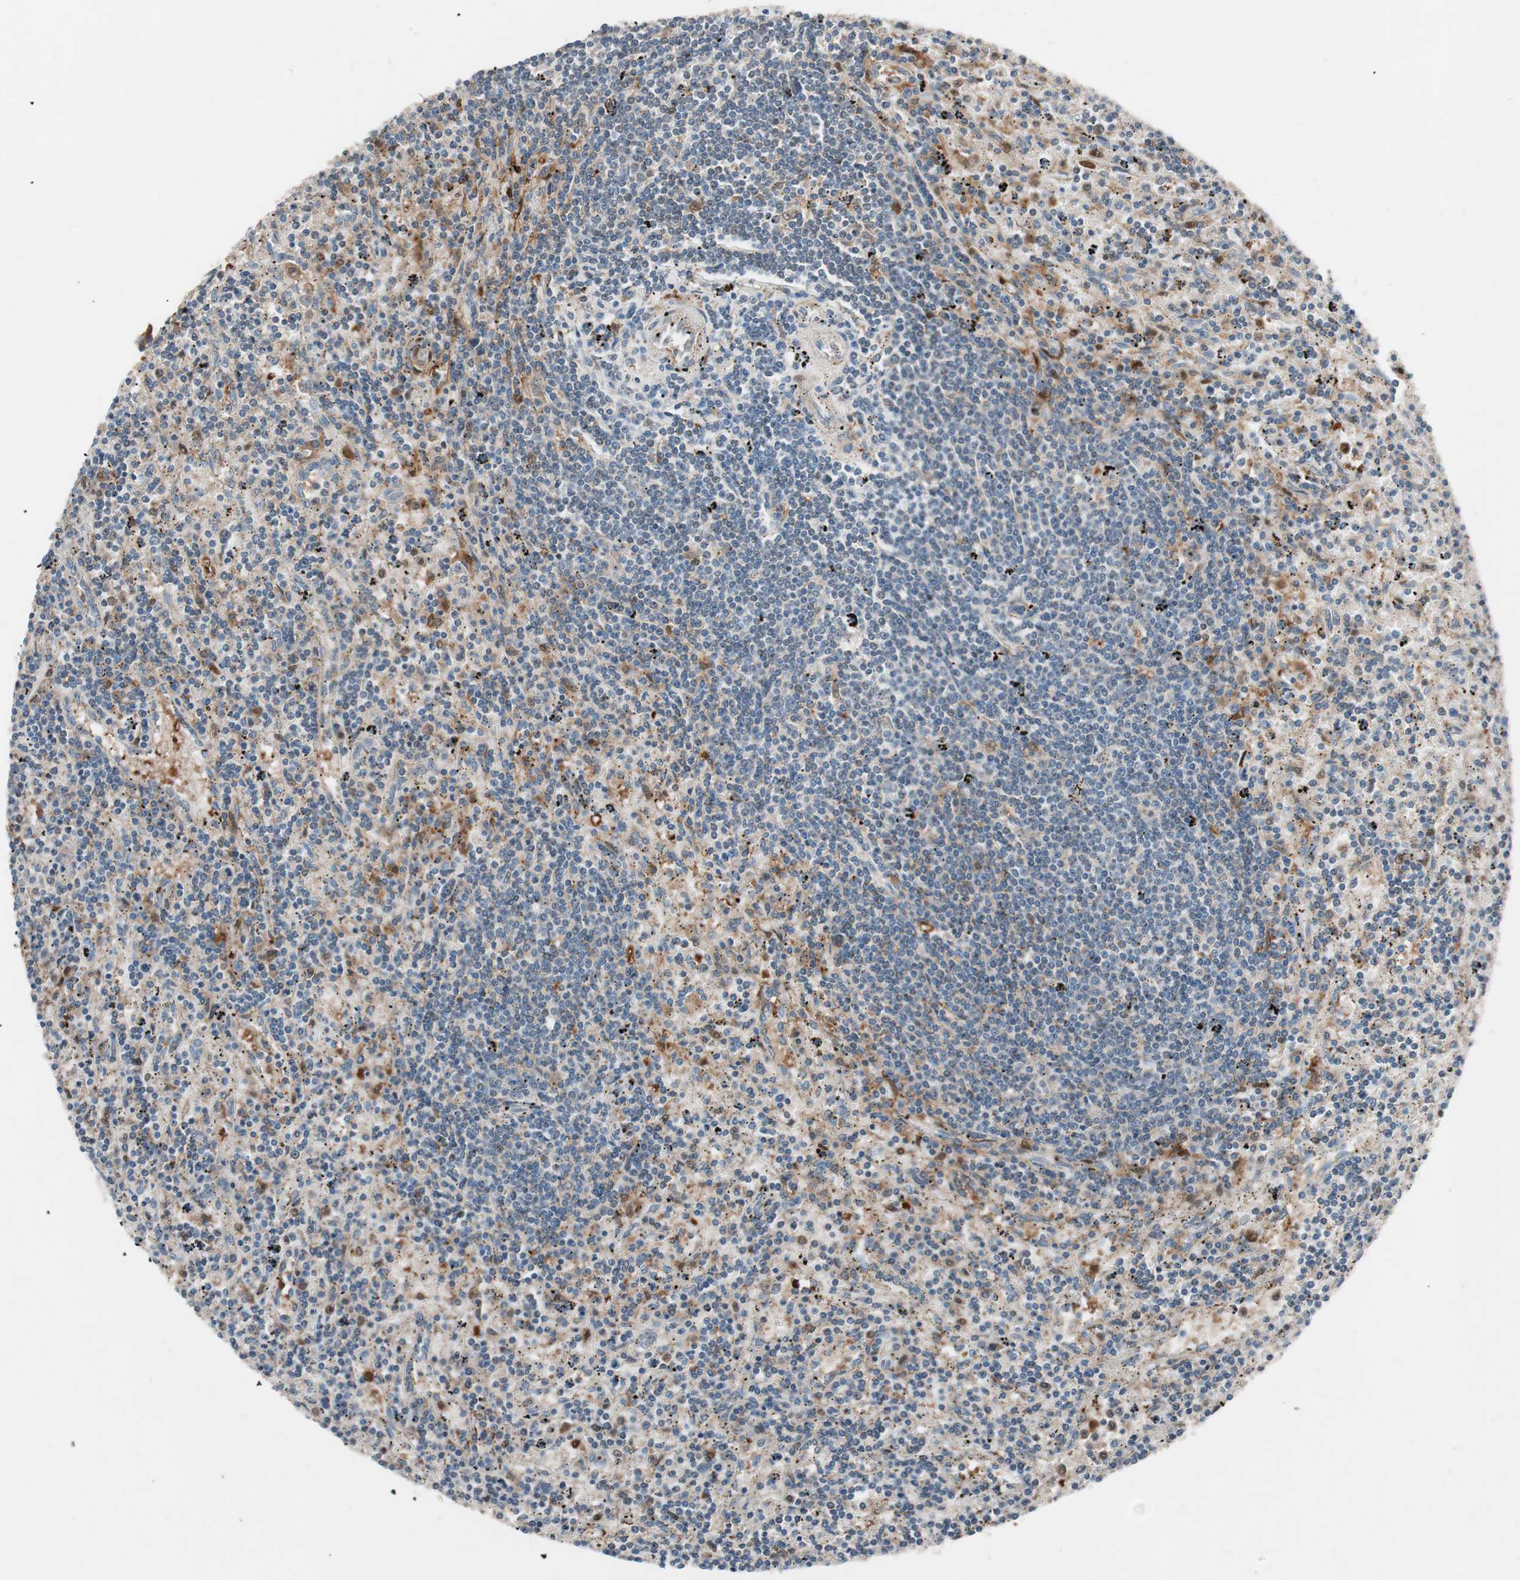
{"staining": {"intensity": "weak", "quantity": "25%-75%", "location": "cytoplasmic/membranous"}, "tissue": "lymphoma", "cell_type": "Tumor cells", "image_type": "cancer", "snomed": [{"axis": "morphology", "description": "Malignant lymphoma, non-Hodgkin's type, Low grade"}, {"axis": "topography", "description": "Spleen"}], "caption": "This image demonstrates IHC staining of lymphoma, with low weak cytoplasmic/membranous expression in approximately 25%-75% of tumor cells.", "gene": "FAAH", "patient": {"sex": "male", "age": 76}}